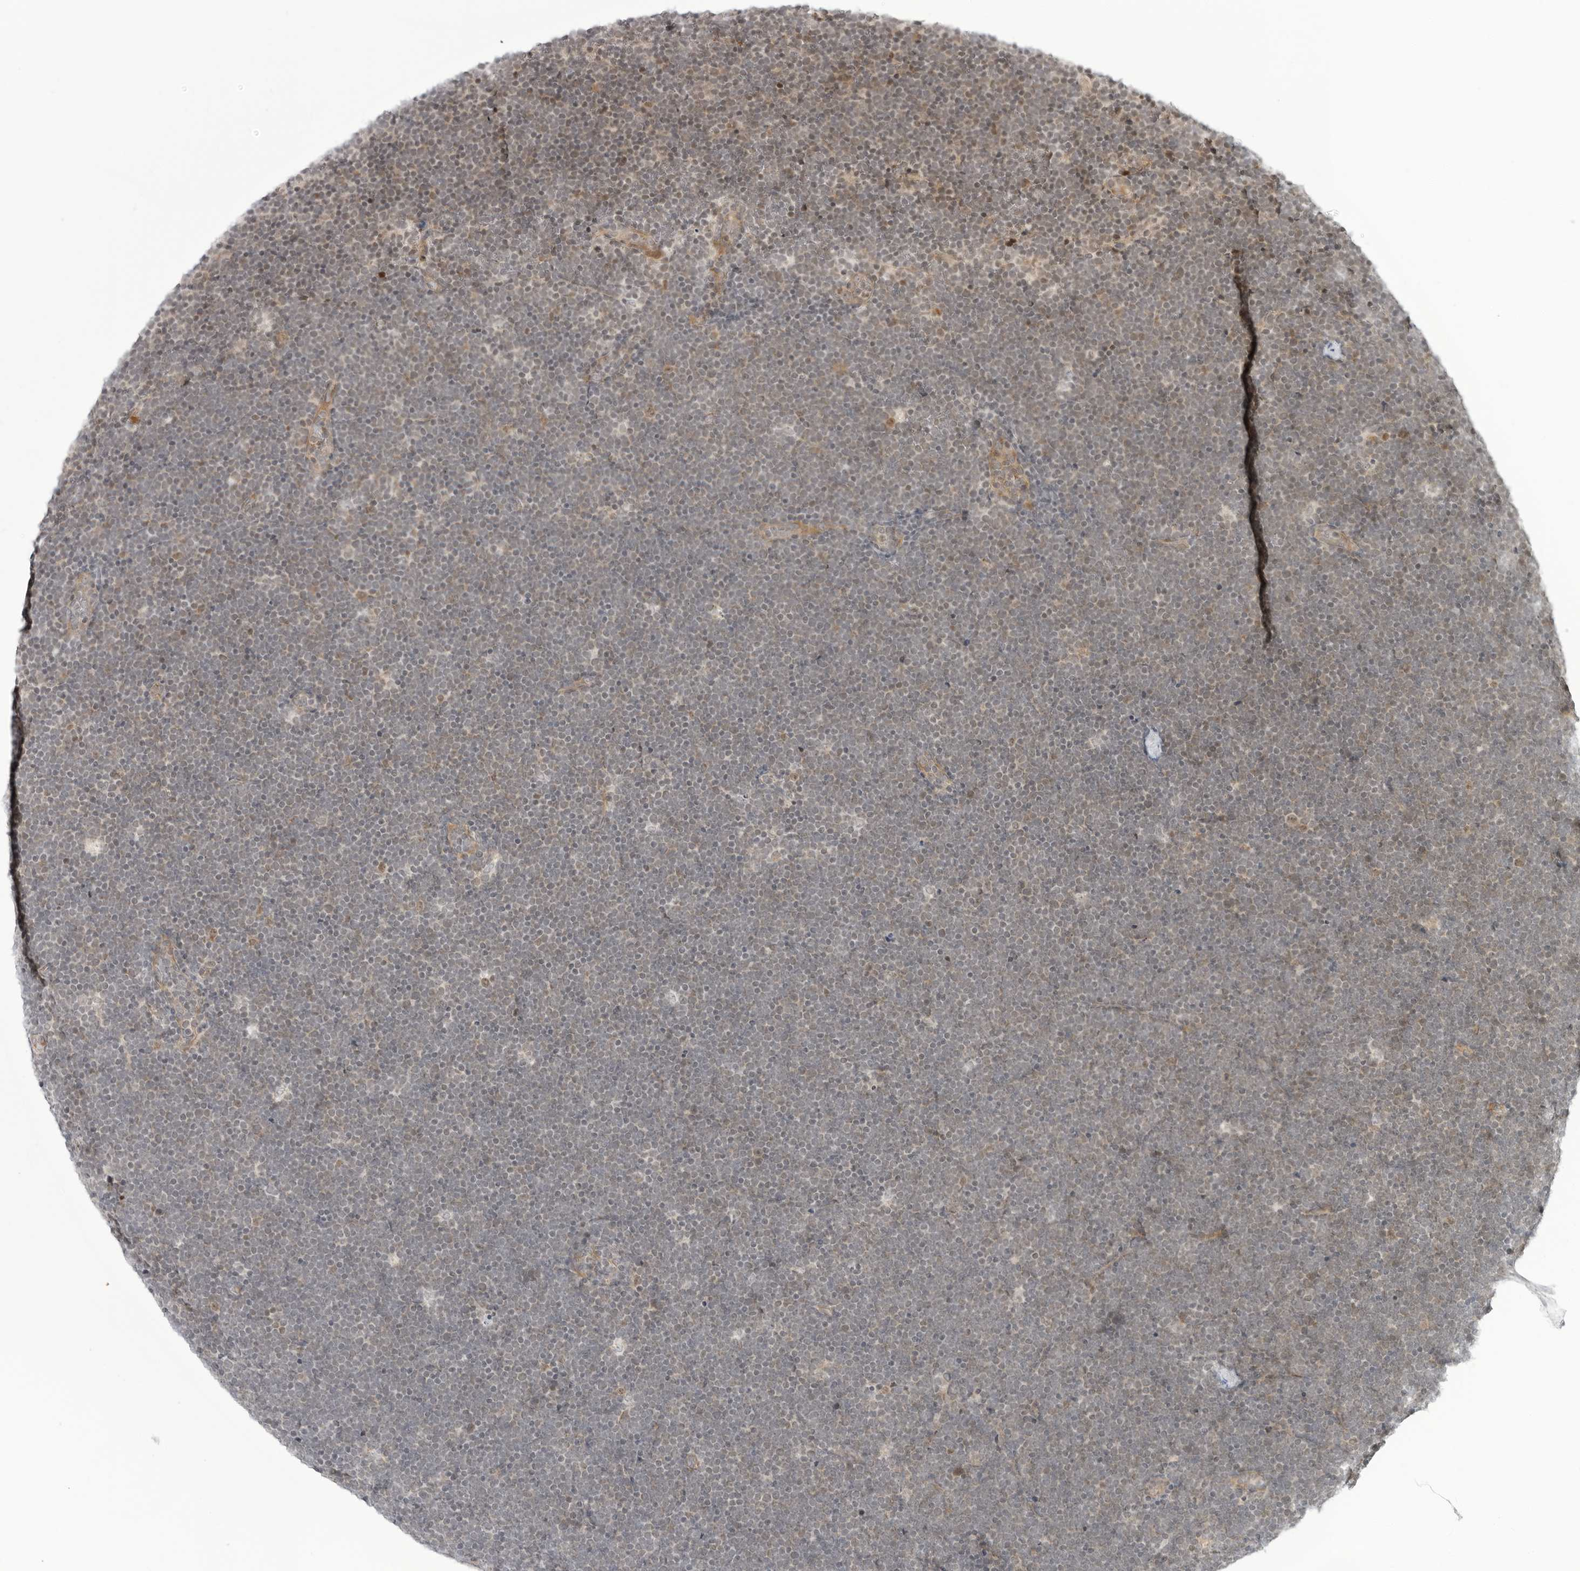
{"staining": {"intensity": "weak", "quantity": "<25%", "location": "nuclear"}, "tissue": "lymphoma", "cell_type": "Tumor cells", "image_type": "cancer", "snomed": [{"axis": "morphology", "description": "Malignant lymphoma, non-Hodgkin's type, High grade"}, {"axis": "topography", "description": "Lymph node"}], "caption": "Immunohistochemistry (IHC) histopathology image of neoplastic tissue: human lymphoma stained with DAB reveals no significant protein staining in tumor cells.", "gene": "SUGCT", "patient": {"sex": "male", "age": 13}}